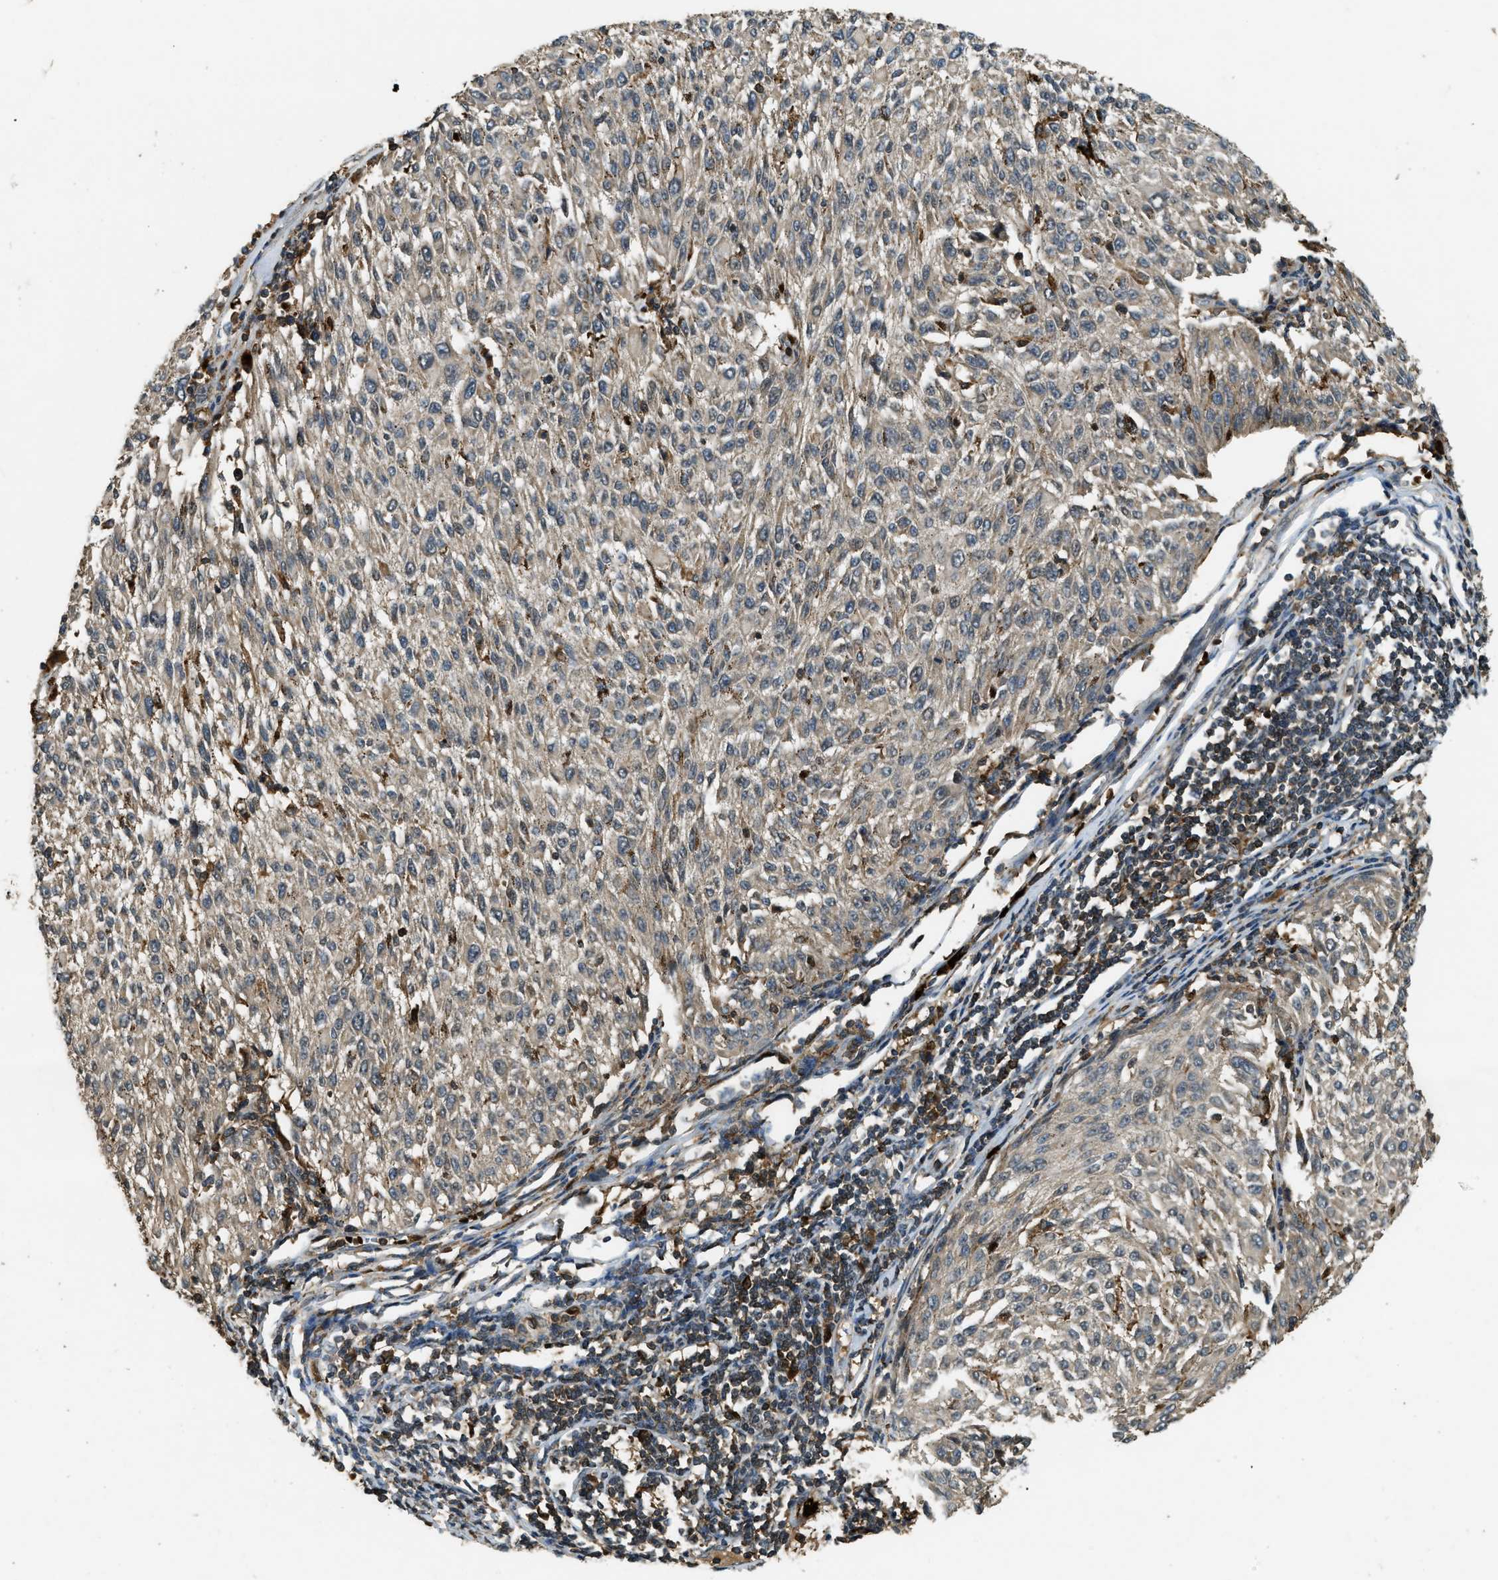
{"staining": {"intensity": "weak", "quantity": ">75%", "location": "cytoplasmic/membranous"}, "tissue": "melanoma", "cell_type": "Tumor cells", "image_type": "cancer", "snomed": [{"axis": "morphology", "description": "Malignant melanoma, NOS"}, {"axis": "topography", "description": "Skin"}], "caption": "High-magnification brightfield microscopy of melanoma stained with DAB (brown) and counterstained with hematoxylin (blue). tumor cells exhibit weak cytoplasmic/membranous expression is appreciated in about>75% of cells.", "gene": "RNF141", "patient": {"sex": "female", "age": 72}}